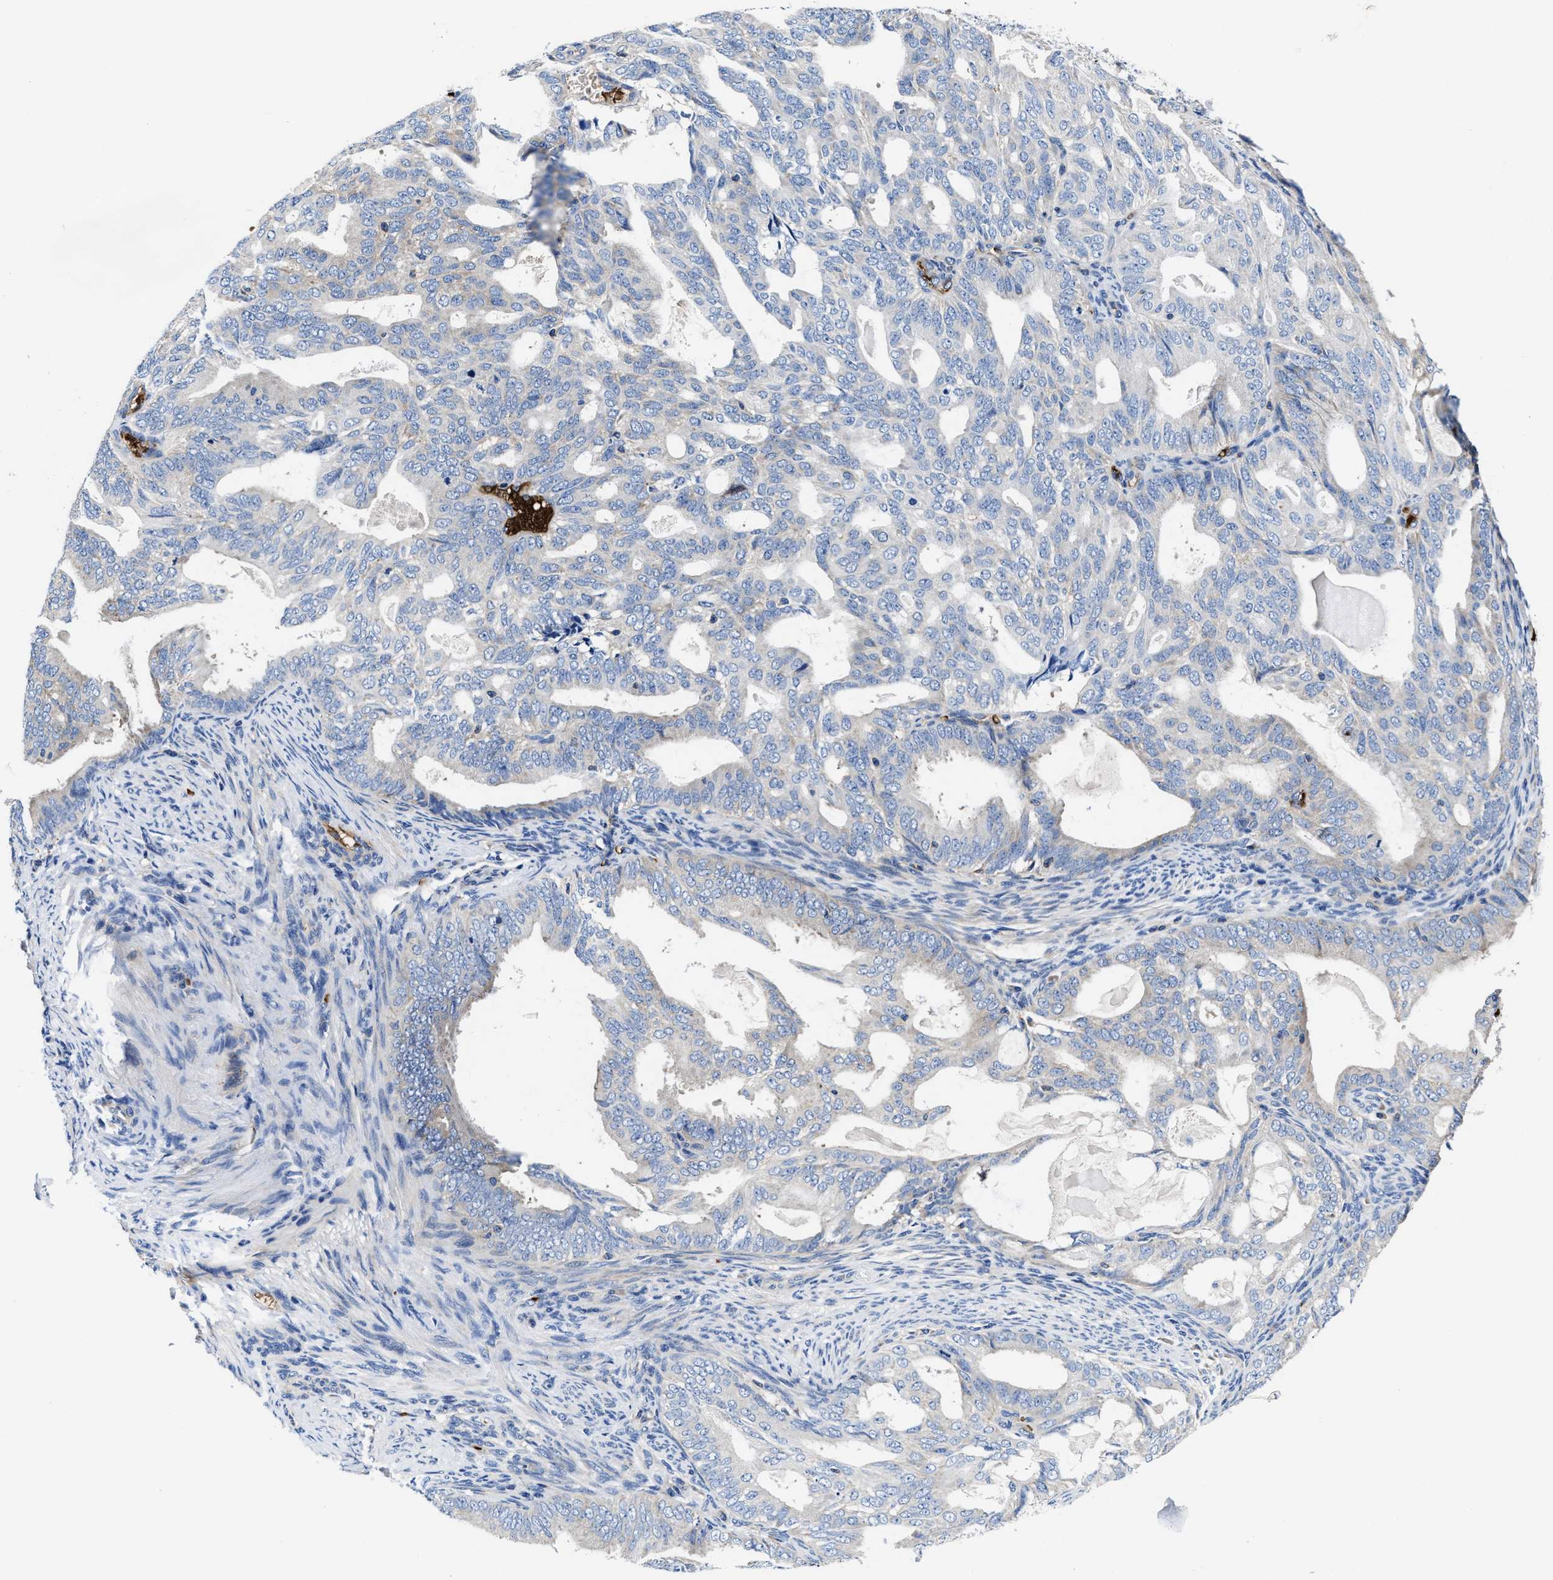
{"staining": {"intensity": "negative", "quantity": "none", "location": "none"}, "tissue": "endometrial cancer", "cell_type": "Tumor cells", "image_type": "cancer", "snomed": [{"axis": "morphology", "description": "Adenocarcinoma, NOS"}, {"axis": "topography", "description": "Endometrium"}], "caption": "A high-resolution image shows immunohistochemistry (IHC) staining of adenocarcinoma (endometrial), which exhibits no significant staining in tumor cells.", "gene": "PHLPP1", "patient": {"sex": "female", "age": 58}}